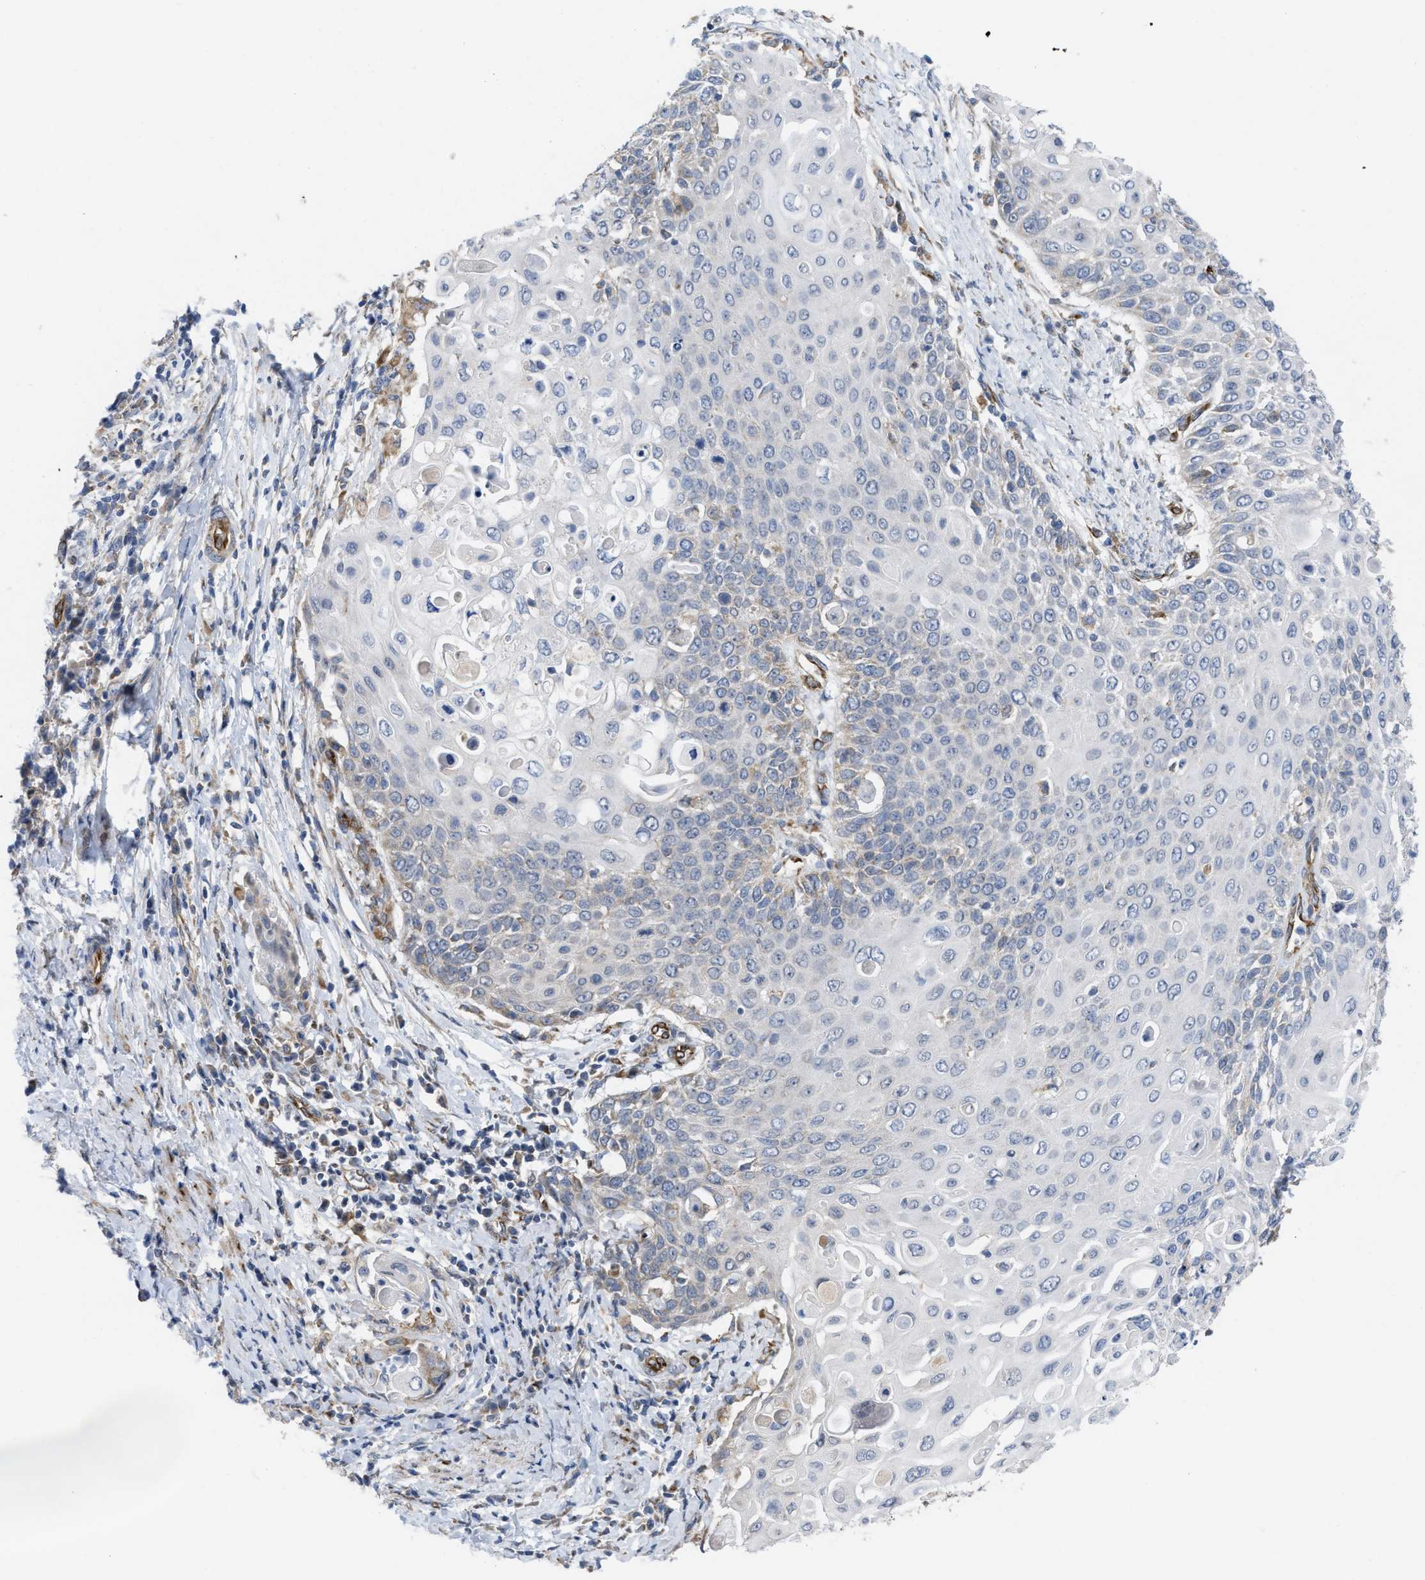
{"staining": {"intensity": "weak", "quantity": "<25%", "location": "cytoplasmic/membranous"}, "tissue": "cervical cancer", "cell_type": "Tumor cells", "image_type": "cancer", "snomed": [{"axis": "morphology", "description": "Squamous cell carcinoma, NOS"}, {"axis": "topography", "description": "Cervix"}], "caption": "Protein analysis of cervical cancer (squamous cell carcinoma) shows no significant staining in tumor cells.", "gene": "EOGT", "patient": {"sex": "female", "age": 39}}